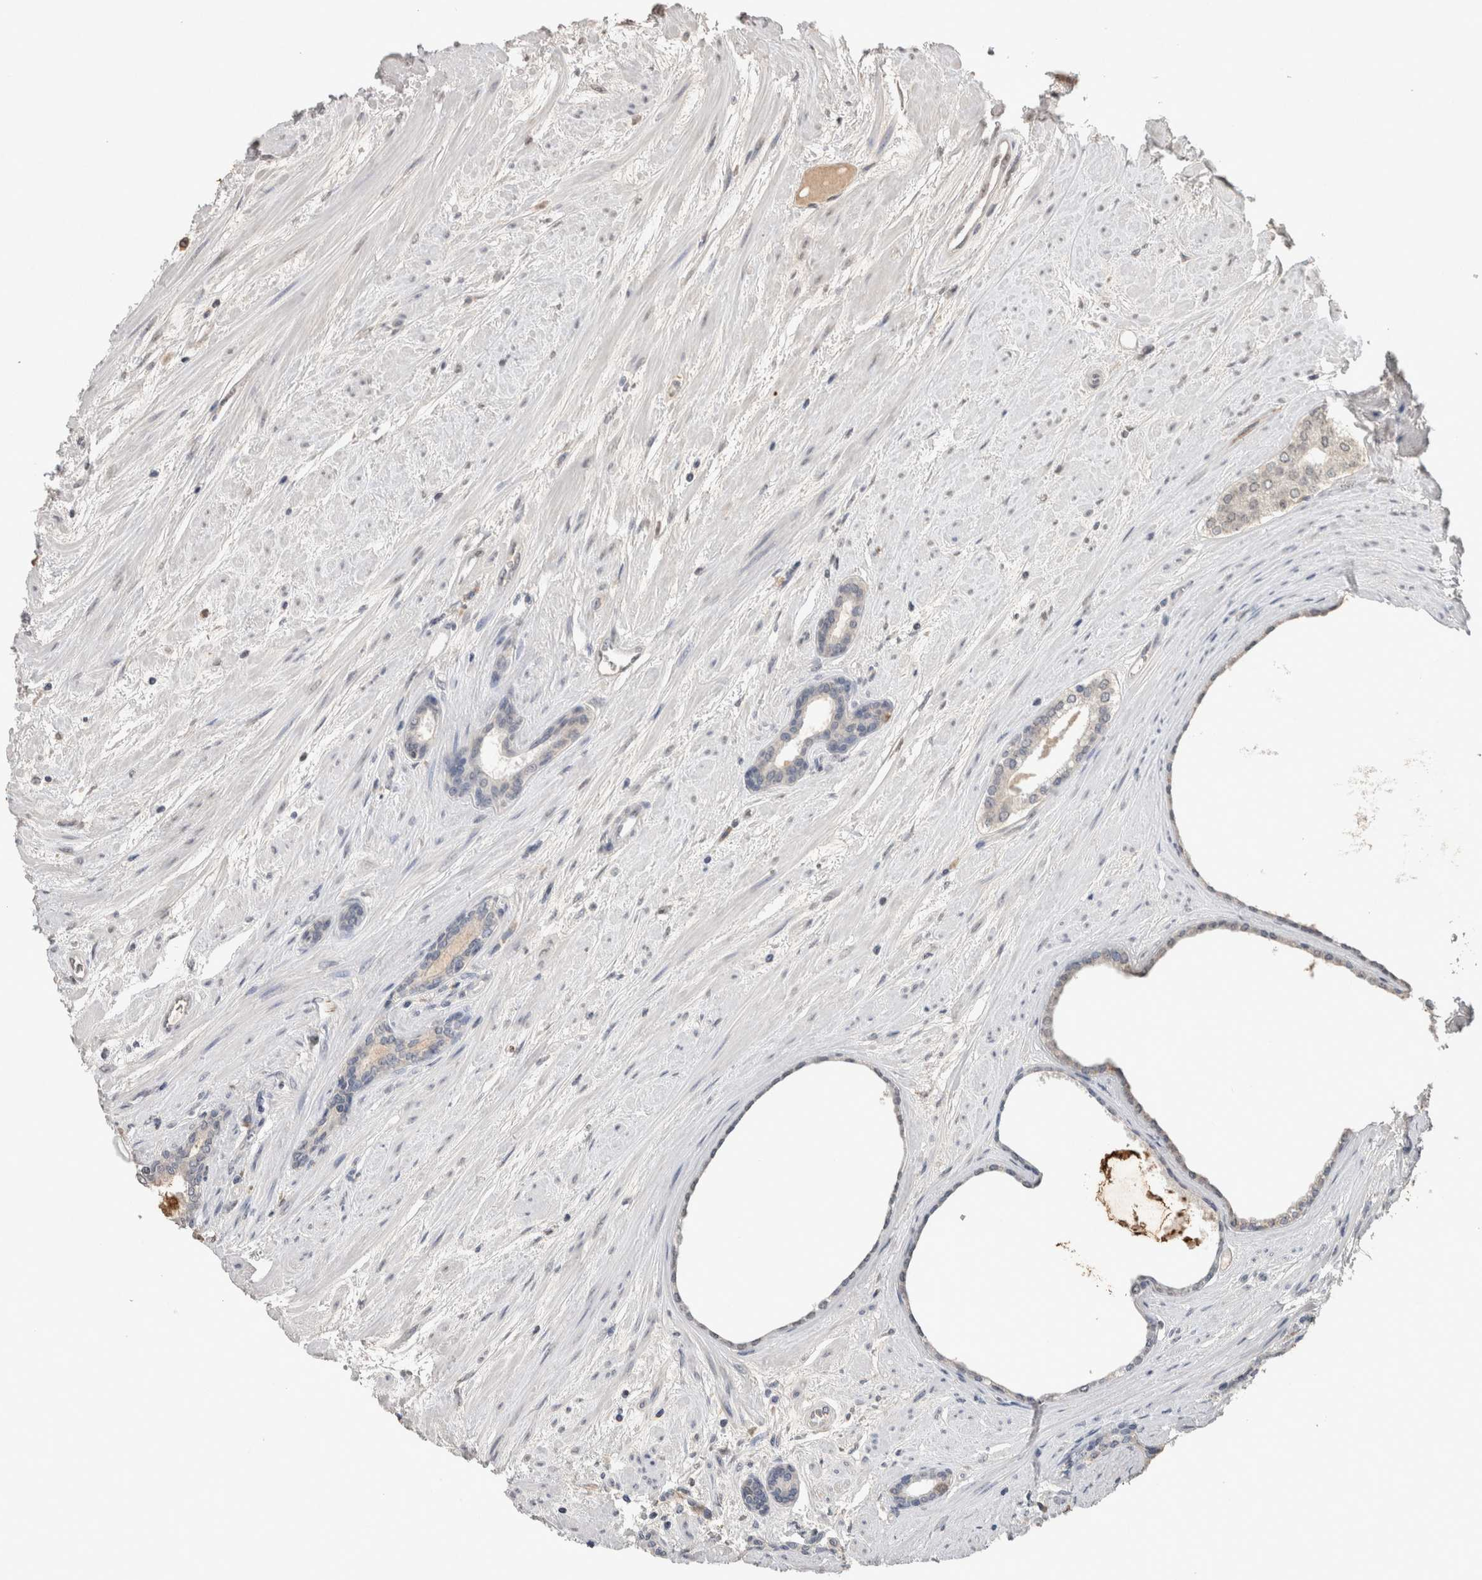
{"staining": {"intensity": "negative", "quantity": "none", "location": "none"}, "tissue": "prostate cancer", "cell_type": "Tumor cells", "image_type": "cancer", "snomed": [{"axis": "morphology", "description": "Adenocarcinoma, Low grade"}, {"axis": "topography", "description": "Prostate"}], "caption": "There is no significant positivity in tumor cells of adenocarcinoma (low-grade) (prostate).", "gene": "FABP7", "patient": {"sex": "male", "age": 60}}